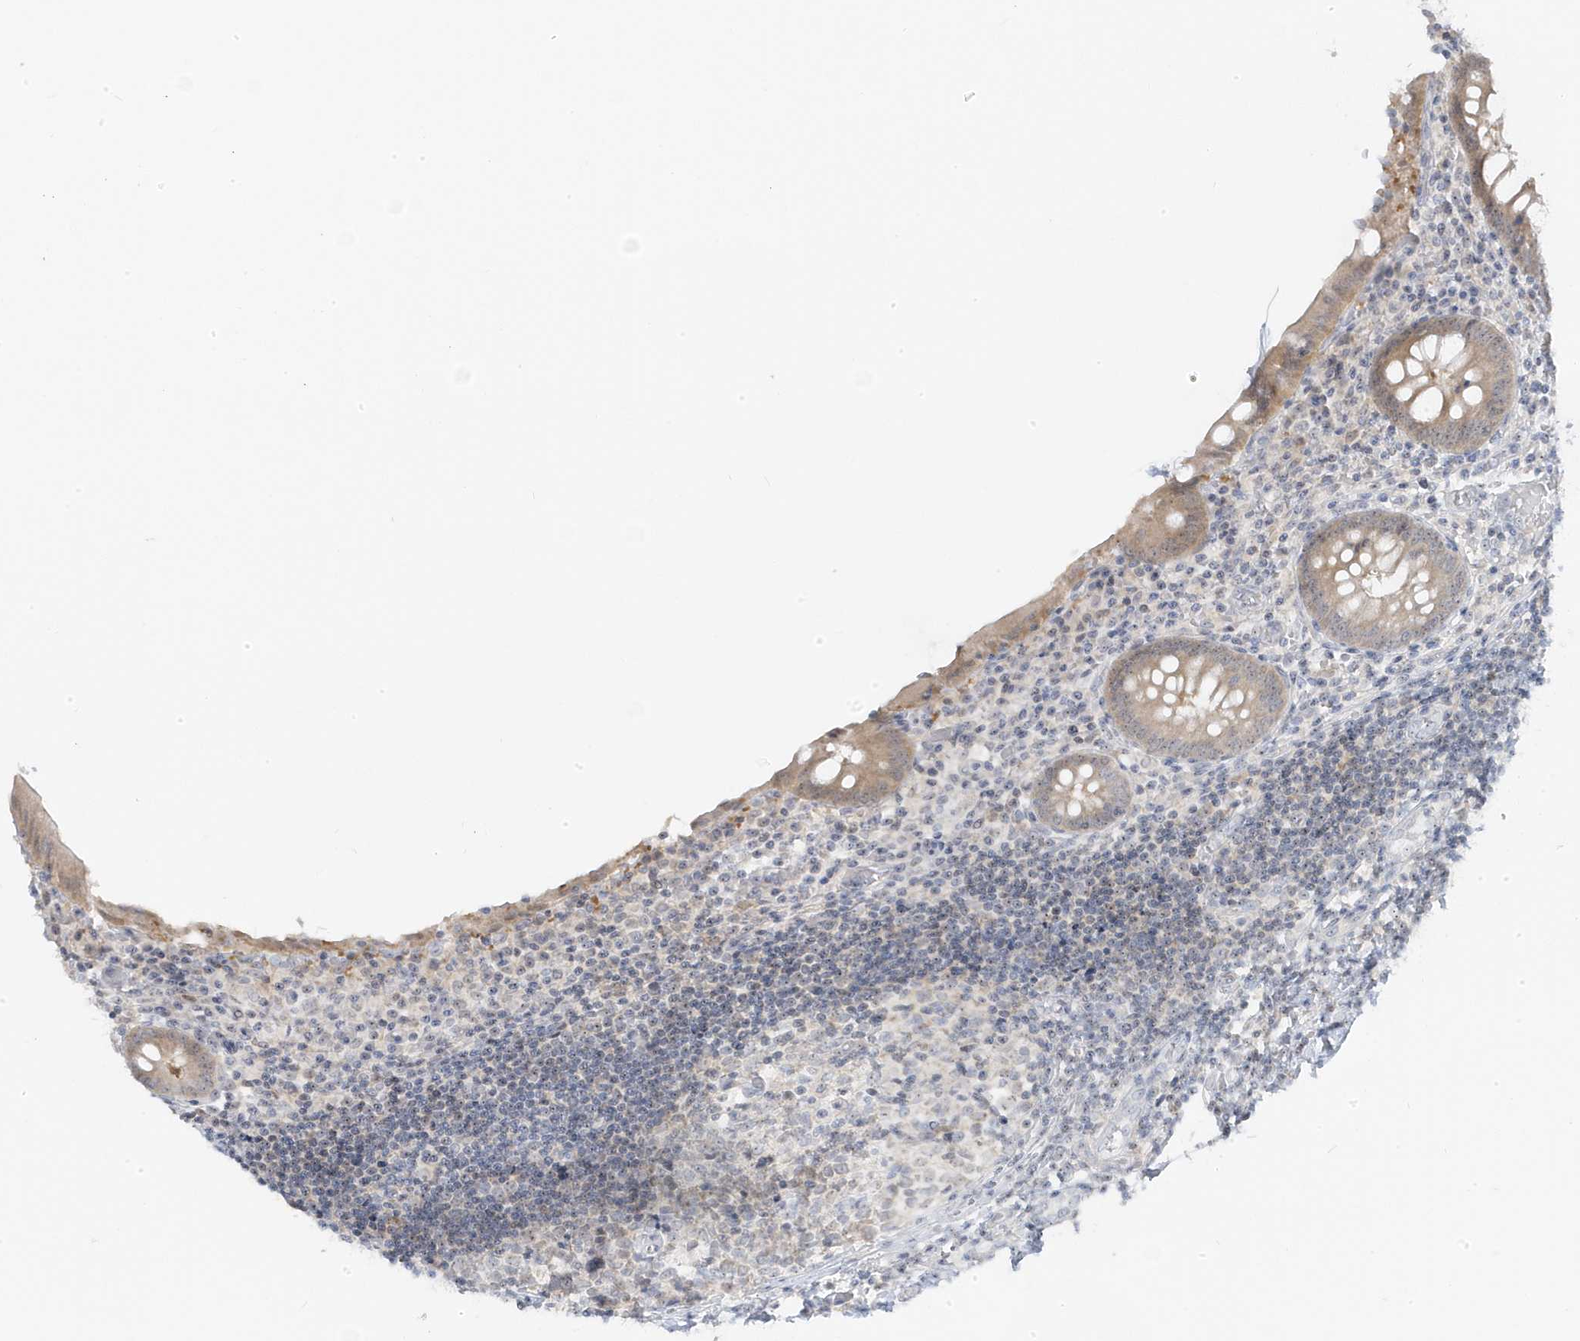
{"staining": {"intensity": "weak", "quantity": ">75%", "location": "cytoplasmic/membranous"}, "tissue": "appendix", "cell_type": "Glandular cells", "image_type": "normal", "snomed": [{"axis": "morphology", "description": "Normal tissue, NOS"}, {"axis": "topography", "description": "Appendix"}], "caption": "A brown stain shows weak cytoplasmic/membranous staining of a protein in glandular cells of normal human appendix.", "gene": "TSEN15", "patient": {"sex": "female", "age": 17}}